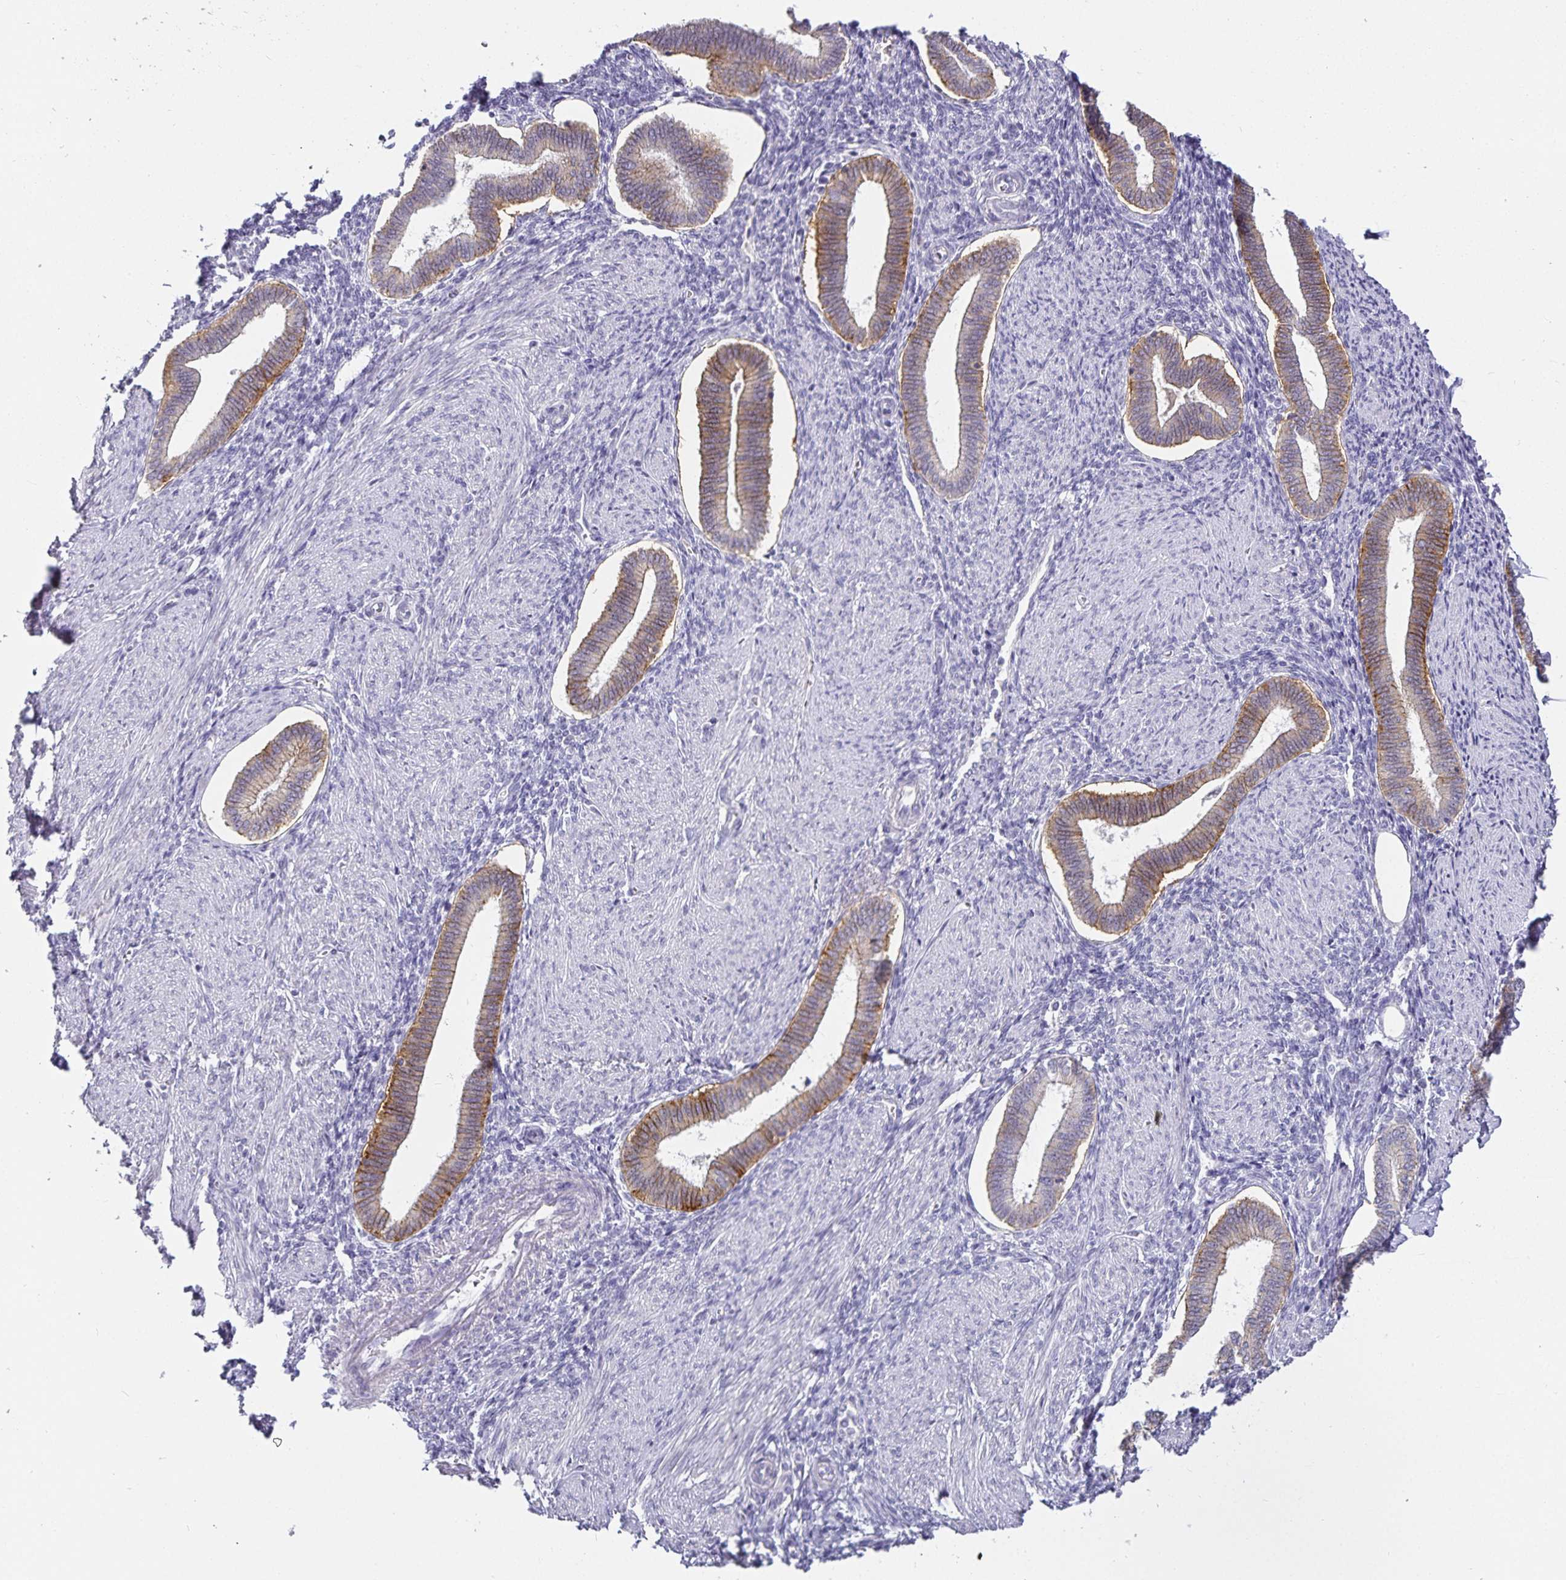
{"staining": {"intensity": "negative", "quantity": "none", "location": "none"}, "tissue": "endometrium", "cell_type": "Cells in endometrial stroma", "image_type": "normal", "snomed": [{"axis": "morphology", "description": "Normal tissue, NOS"}, {"axis": "topography", "description": "Endometrium"}], "caption": "DAB (3,3'-diaminobenzidine) immunohistochemical staining of benign endometrium demonstrates no significant positivity in cells in endometrial stroma. (IHC, brightfield microscopy, high magnification).", "gene": "CA12", "patient": {"sex": "female", "age": 42}}